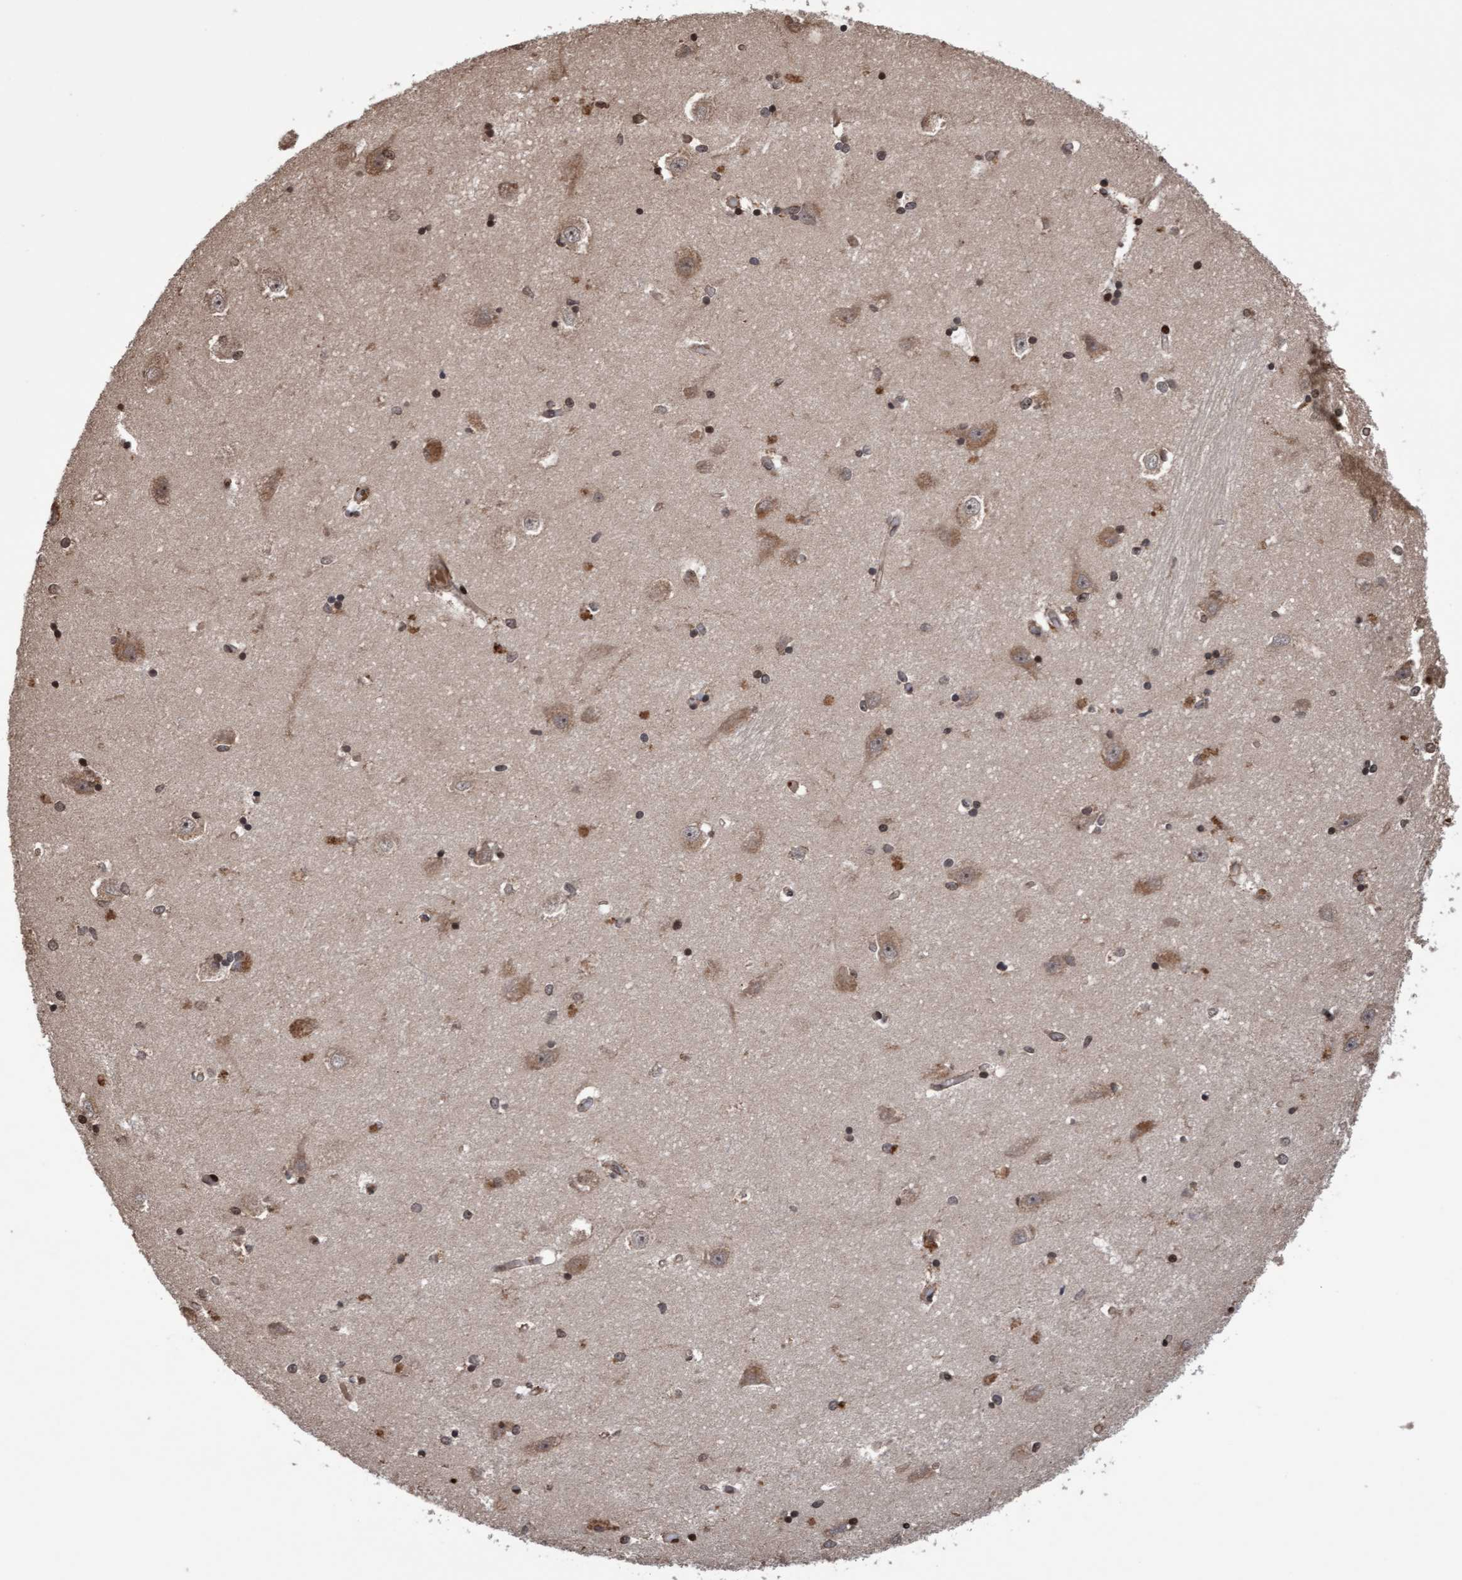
{"staining": {"intensity": "moderate", "quantity": "25%-75%", "location": "nuclear"}, "tissue": "hippocampus", "cell_type": "Glial cells", "image_type": "normal", "snomed": [{"axis": "morphology", "description": "Normal tissue, NOS"}, {"axis": "topography", "description": "Hippocampus"}], "caption": "DAB immunohistochemical staining of unremarkable hippocampus reveals moderate nuclear protein staining in approximately 25%-75% of glial cells.", "gene": "PECR", "patient": {"sex": "male", "age": 45}}